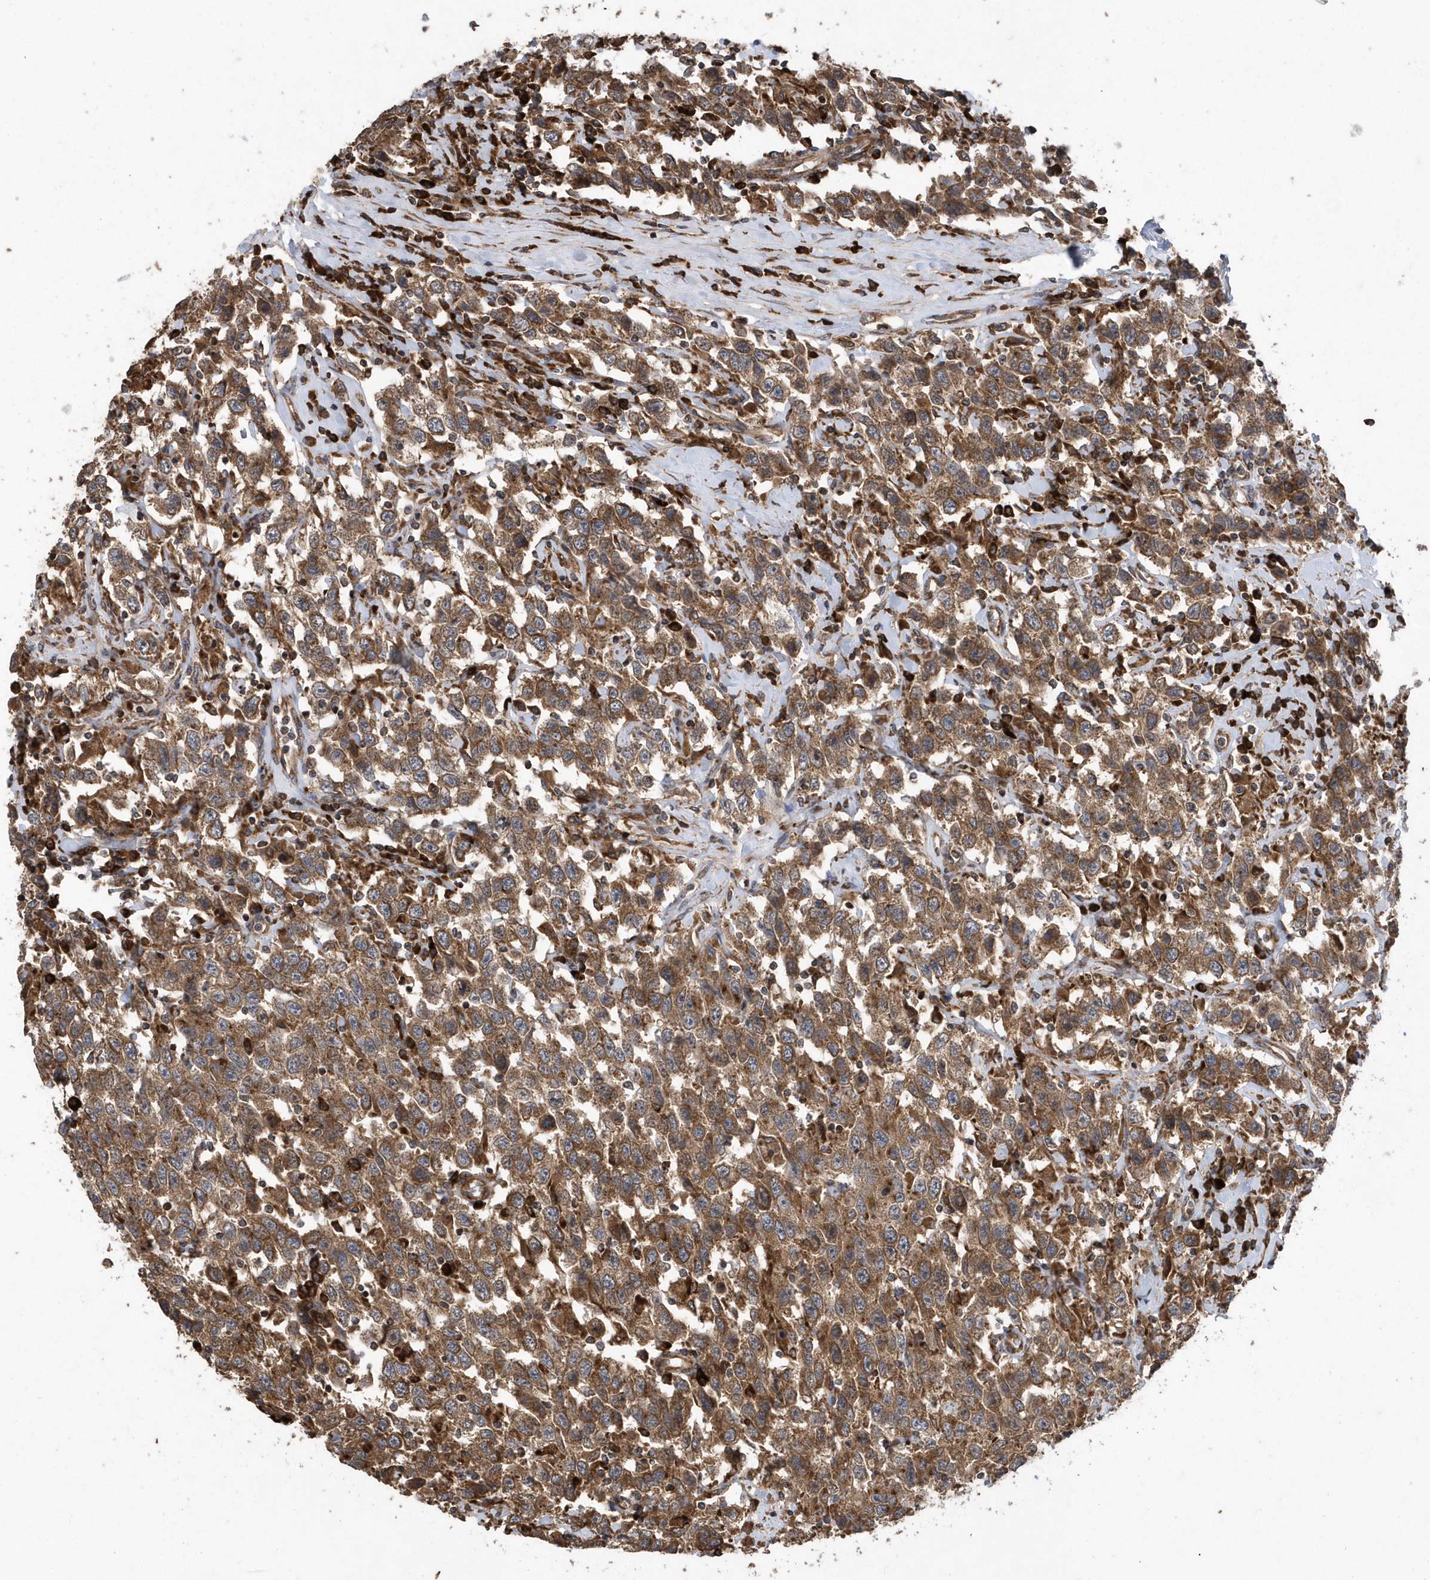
{"staining": {"intensity": "moderate", "quantity": ">75%", "location": "cytoplasmic/membranous"}, "tissue": "testis cancer", "cell_type": "Tumor cells", "image_type": "cancer", "snomed": [{"axis": "morphology", "description": "Seminoma, NOS"}, {"axis": "topography", "description": "Testis"}], "caption": "This image demonstrates seminoma (testis) stained with IHC to label a protein in brown. The cytoplasmic/membranous of tumor cells show moderate positivity for the protein. Nuclei are counter-stained blue.", "gene": "WASHC5", "patient": {"sex": "male", "age": 41}}